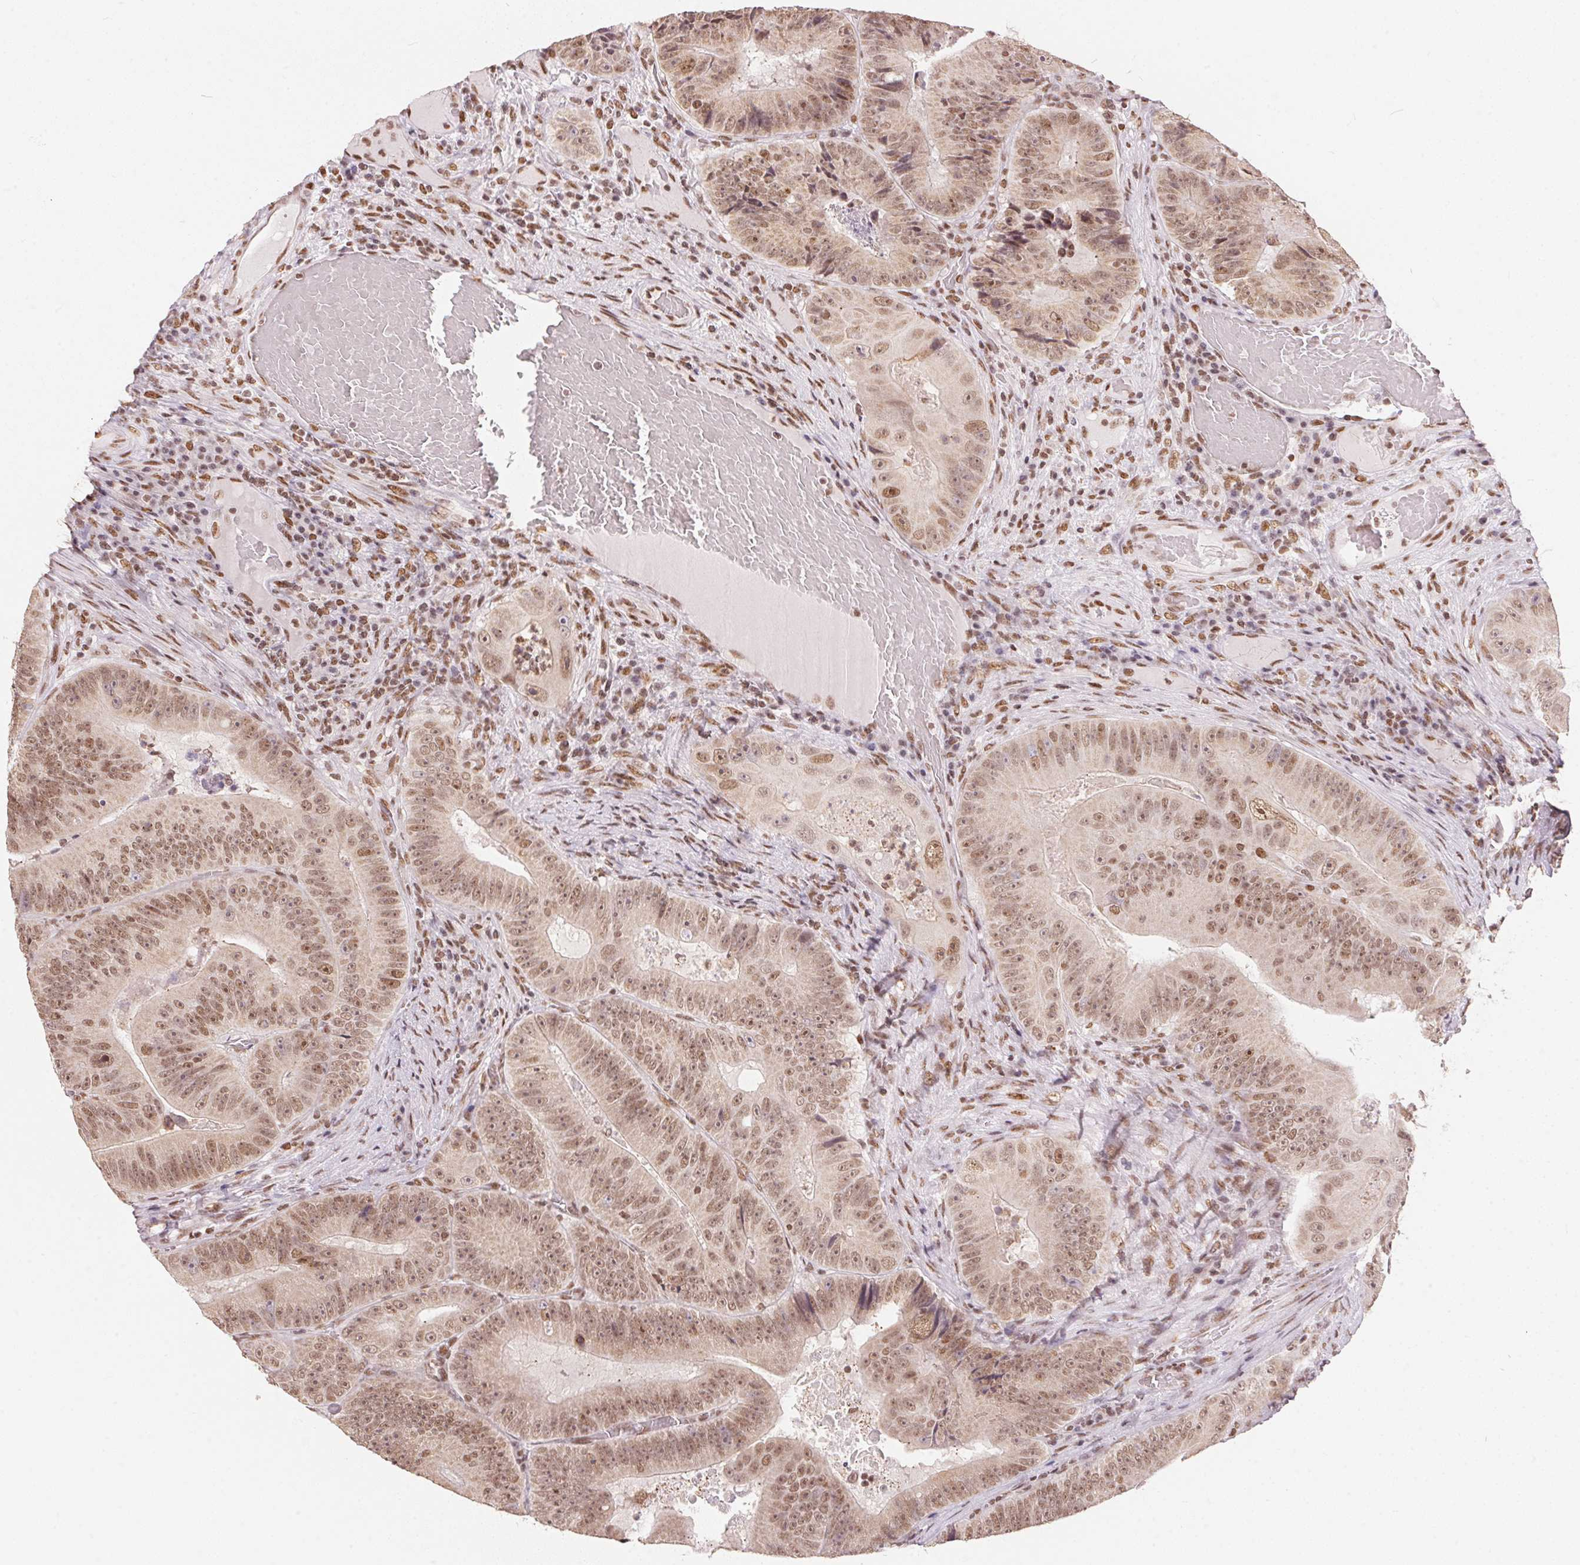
{"staining": {"intensity": "moderate", "quantity": ">75%", "location": "nuclear"}, "tissue": "colorectal cancer", "cell_type": "Tumor cells", "image_type": "cancer", "snomed": [{"axis": "morphology", "description": "Adenocarcinoma, NOS"}, {"axis": "topography", "description": "Colon"}], "caption": "A histopathology image showing moderate nuclear positivity in about >75% of tumor cells in colorectal cancer, as visualized by brown immunohistochemical staining.", "gene": "NFE2L1", "patient": {"sex": "female", "age": 86}}